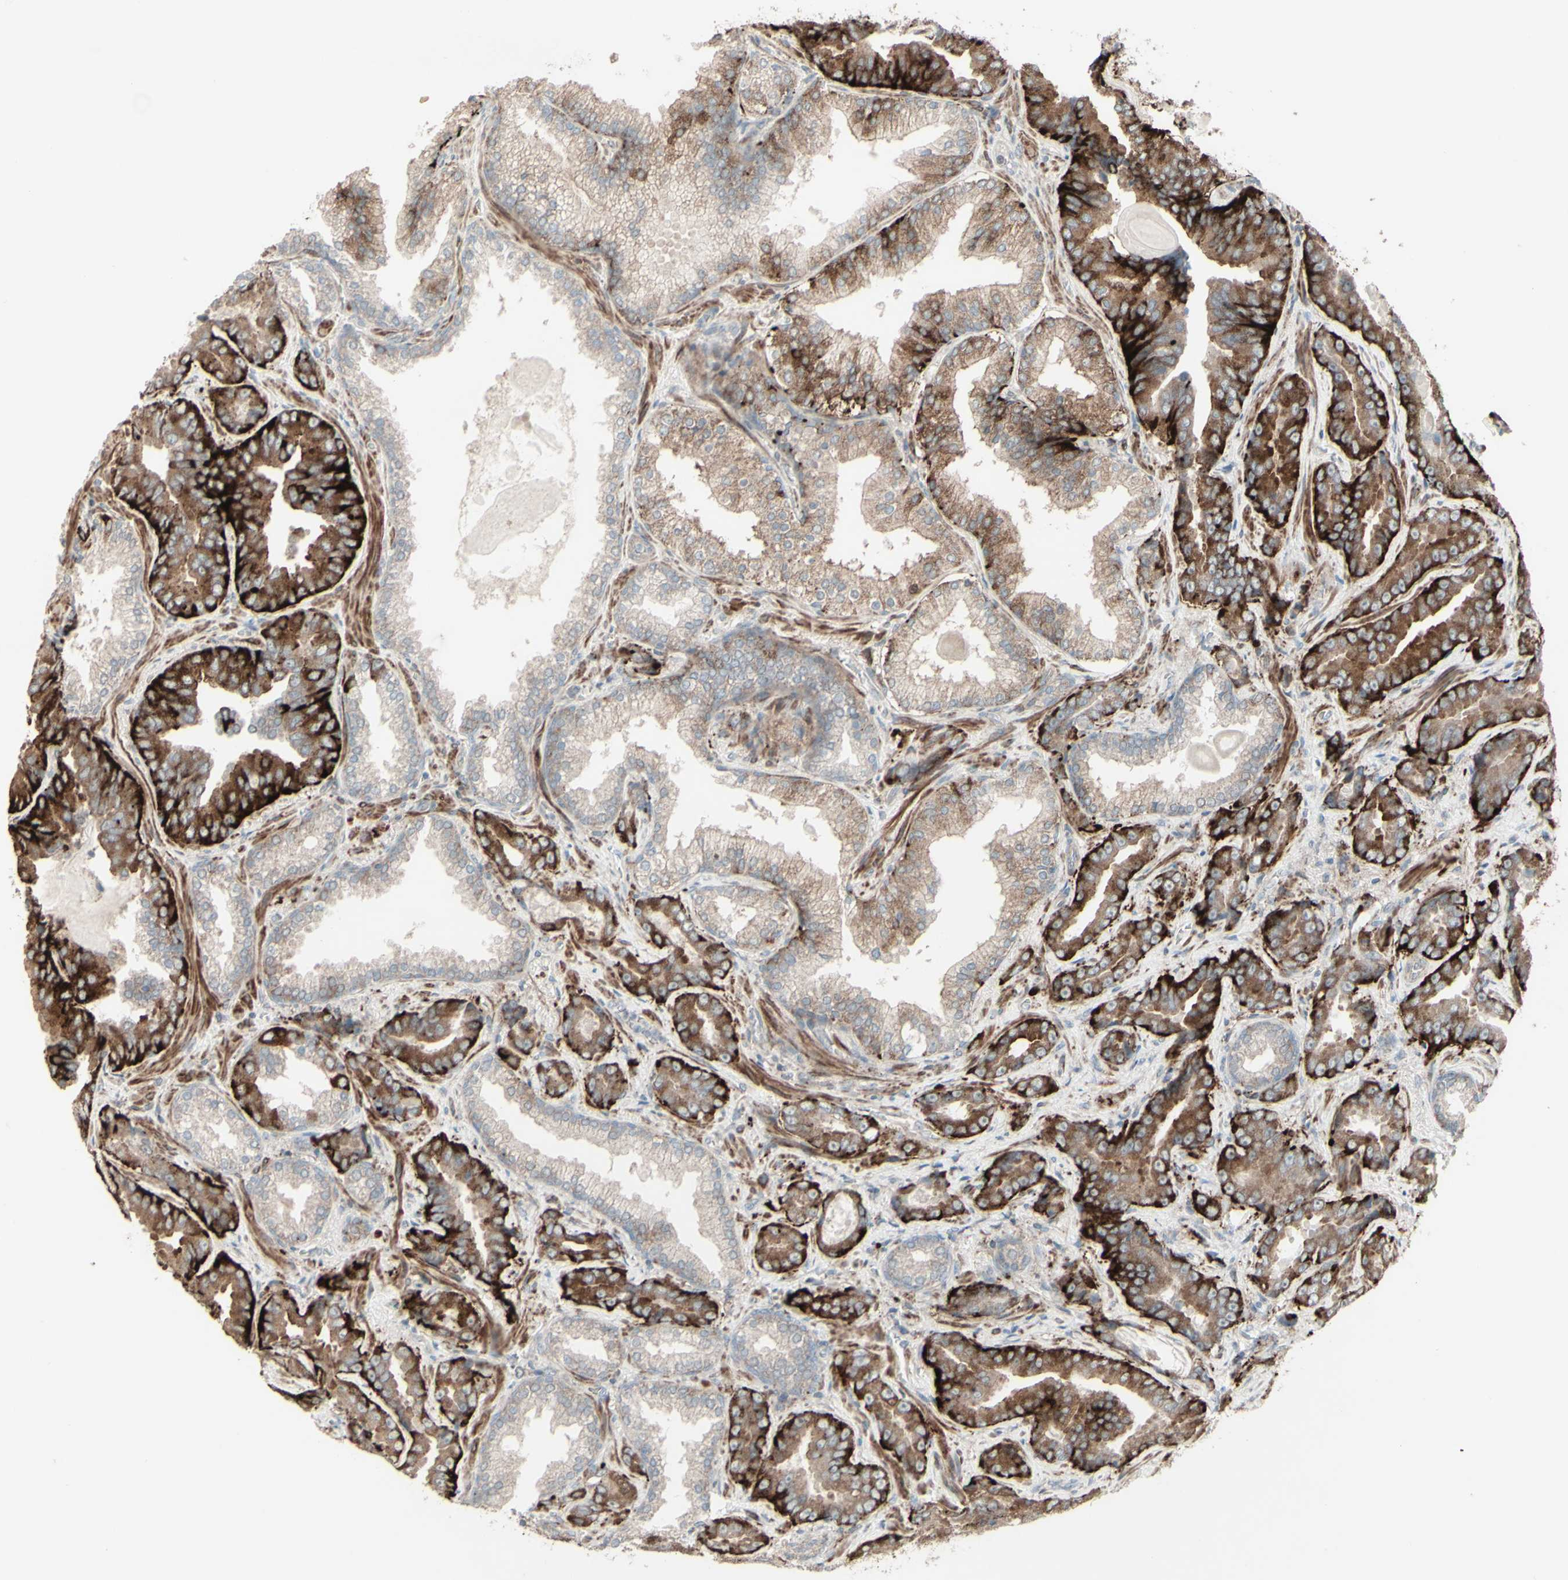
{"staining": {"intensity": "moderate", "quantity": ">75%", "location": "cytoplasmic/membranous"}, "tissue": "prostate cancer", "cell_type": "Tumor cells", "image_type": "cancer", "snomed": [{"axis": "morphology", "description": "Adenocarcinoma, Low grade"}, {"axis": "topography", "description": "Prostate"}], "caption": "This micrograph demonstrates immunohistochemistry (IHC) staining of human prostate low-grade adenocarcinoma, with medium moderate cytoplasmic/membranous expression in approximately >75% of tumor cells.", "gene": "GMNN", "patient": {"sex": "male", "age": 60}}